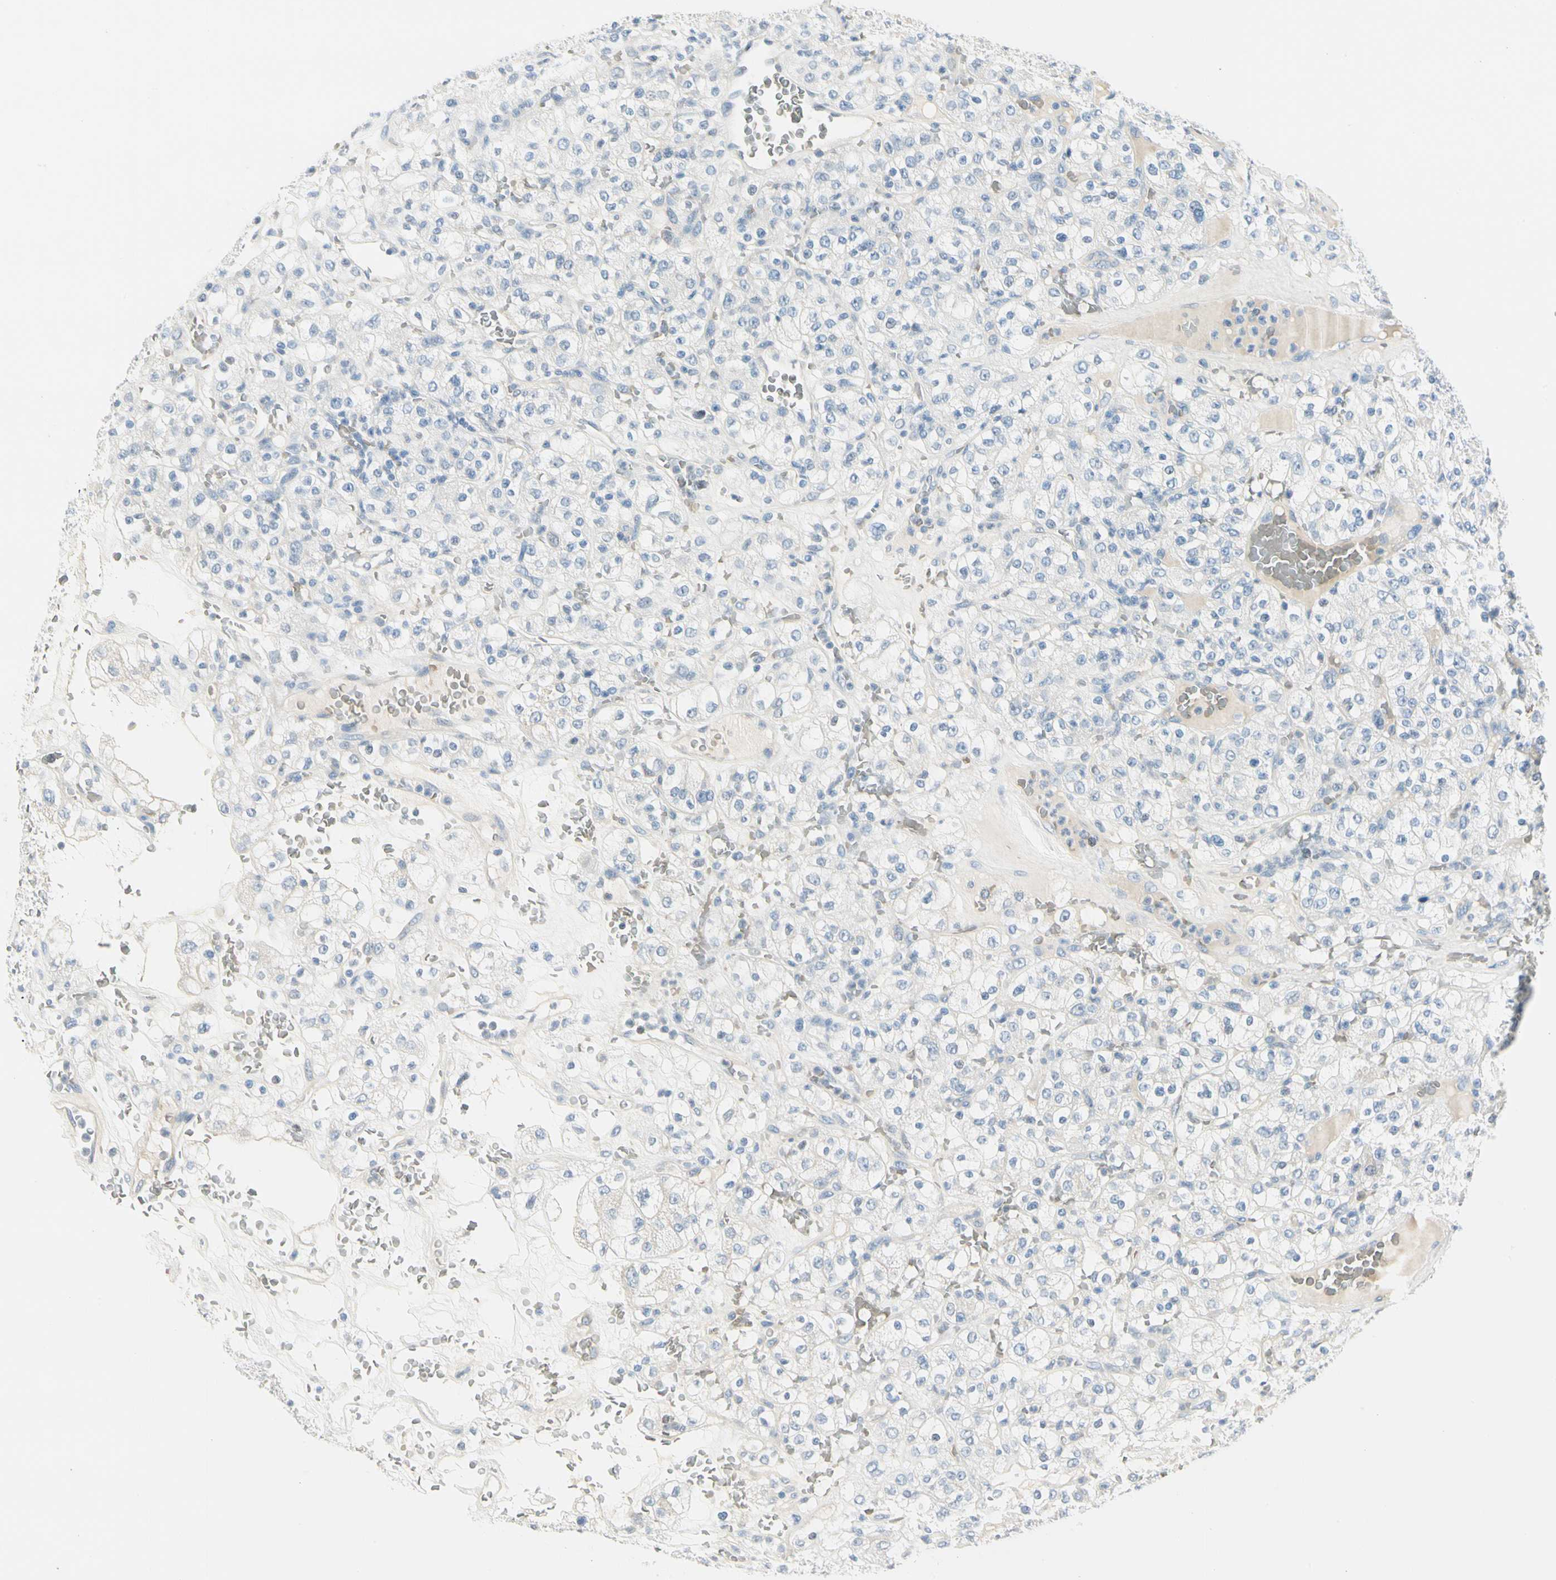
{"staining": {"intensity": "negative", "quantity": "none", "location": "none"}, "tissue": "renal cancer", "cell_type": "Tumor cells", "image_type": "cancer", "snomed": [{"axis": "morphology", "description": "Normal tissue, NOS"}, {"axis": "morphology", "description": "Adenocarcinoma, NOS"}, {"axis": "topography", "description": "Kidney"}], "caption": "Human renal cancer stained for a protein using IHC displays no staining in tumor cells.", "gene": "CA1", "patient": {"sex": "female", "age": 72}}